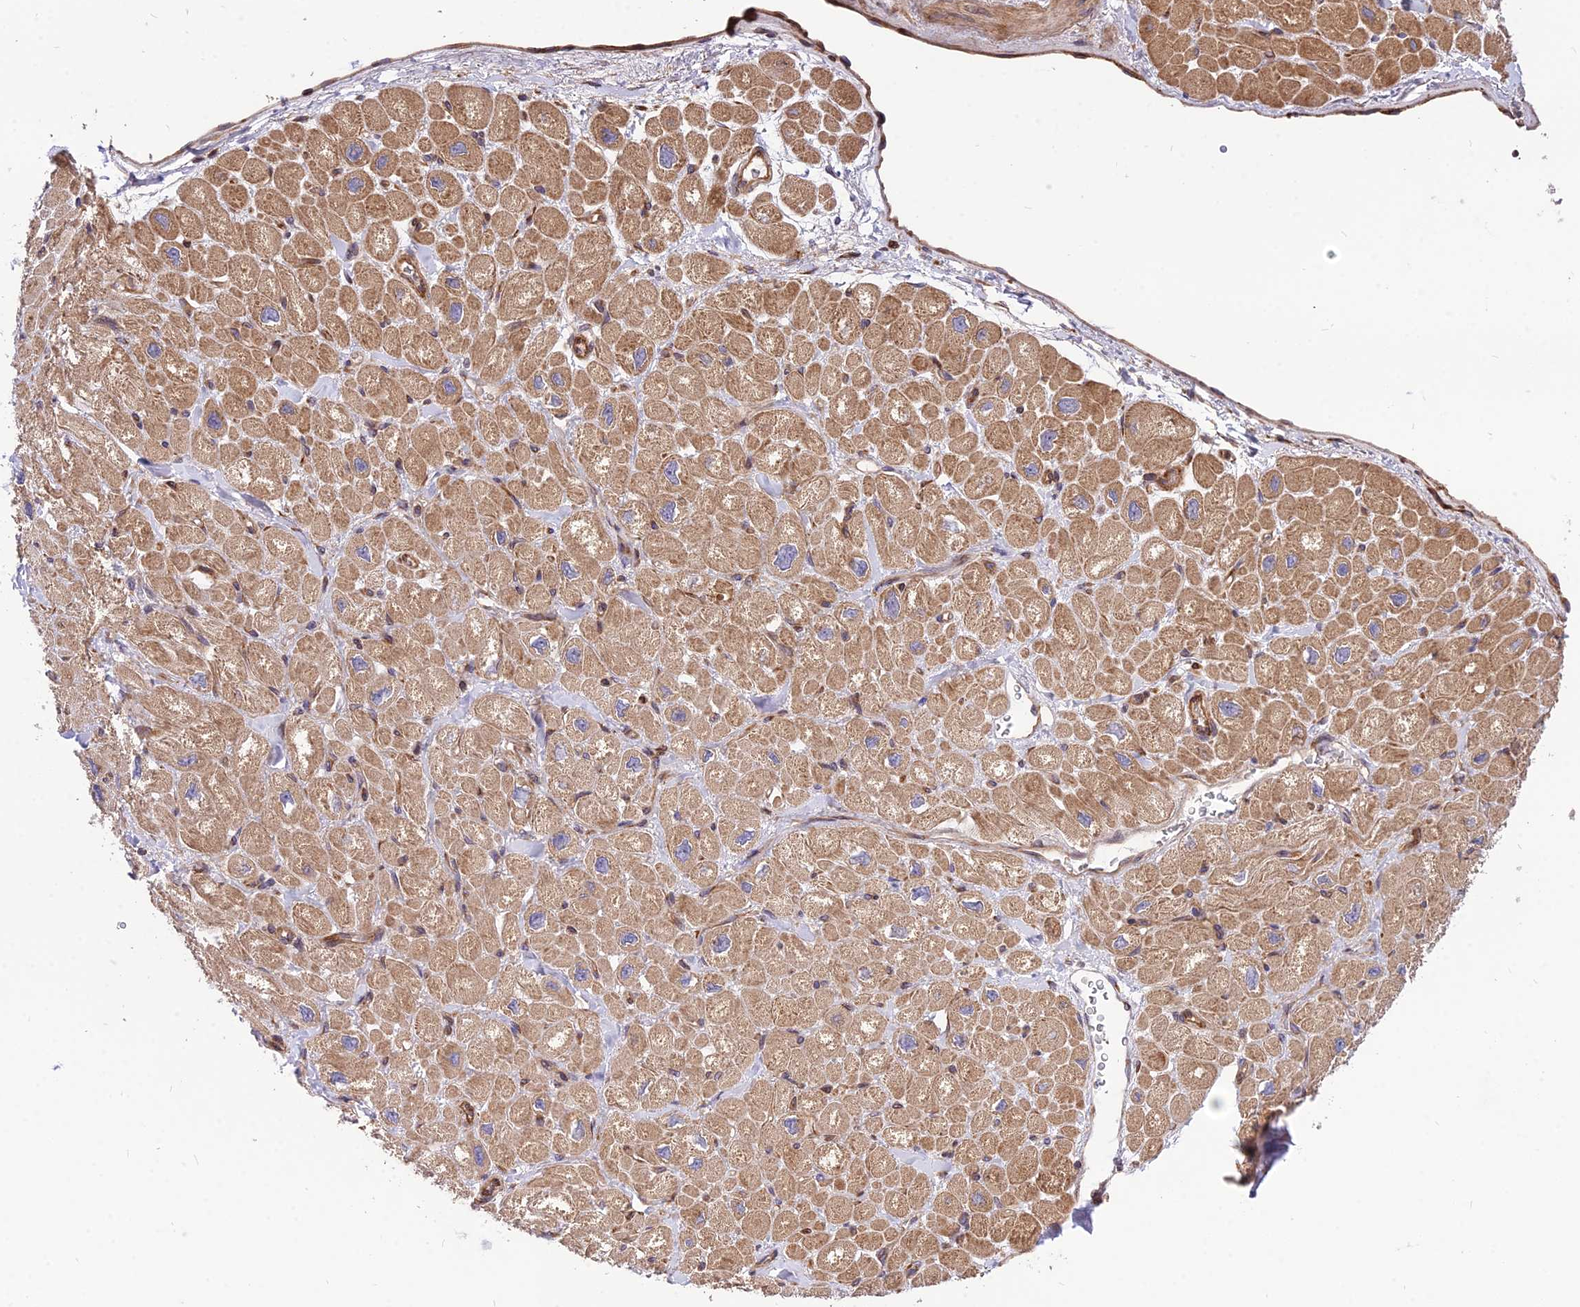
{"staining": {"intensity": "moderate", "quantity": ">75%", "location": "cytoplasmic/membranous"}, "tissue": "heart muscle", "cell_type": "Cardiomyocytes", "image_type": "normal", "snomed": [{"axis": "morphology", "description": "Normal tissue, NOS"}, {"axis": "topography", "description": "Heart"}], "caption": "The image exhibits a brown stain indicating the presence of a protein in the cytoplasmic/membranous of cardiomyocytes in heart muscle. (brown staining indicates protein expression, while blue staining denotes nuclei).", "gene": "ROCK1", "patient": {"sex": "male", "age": 65}}